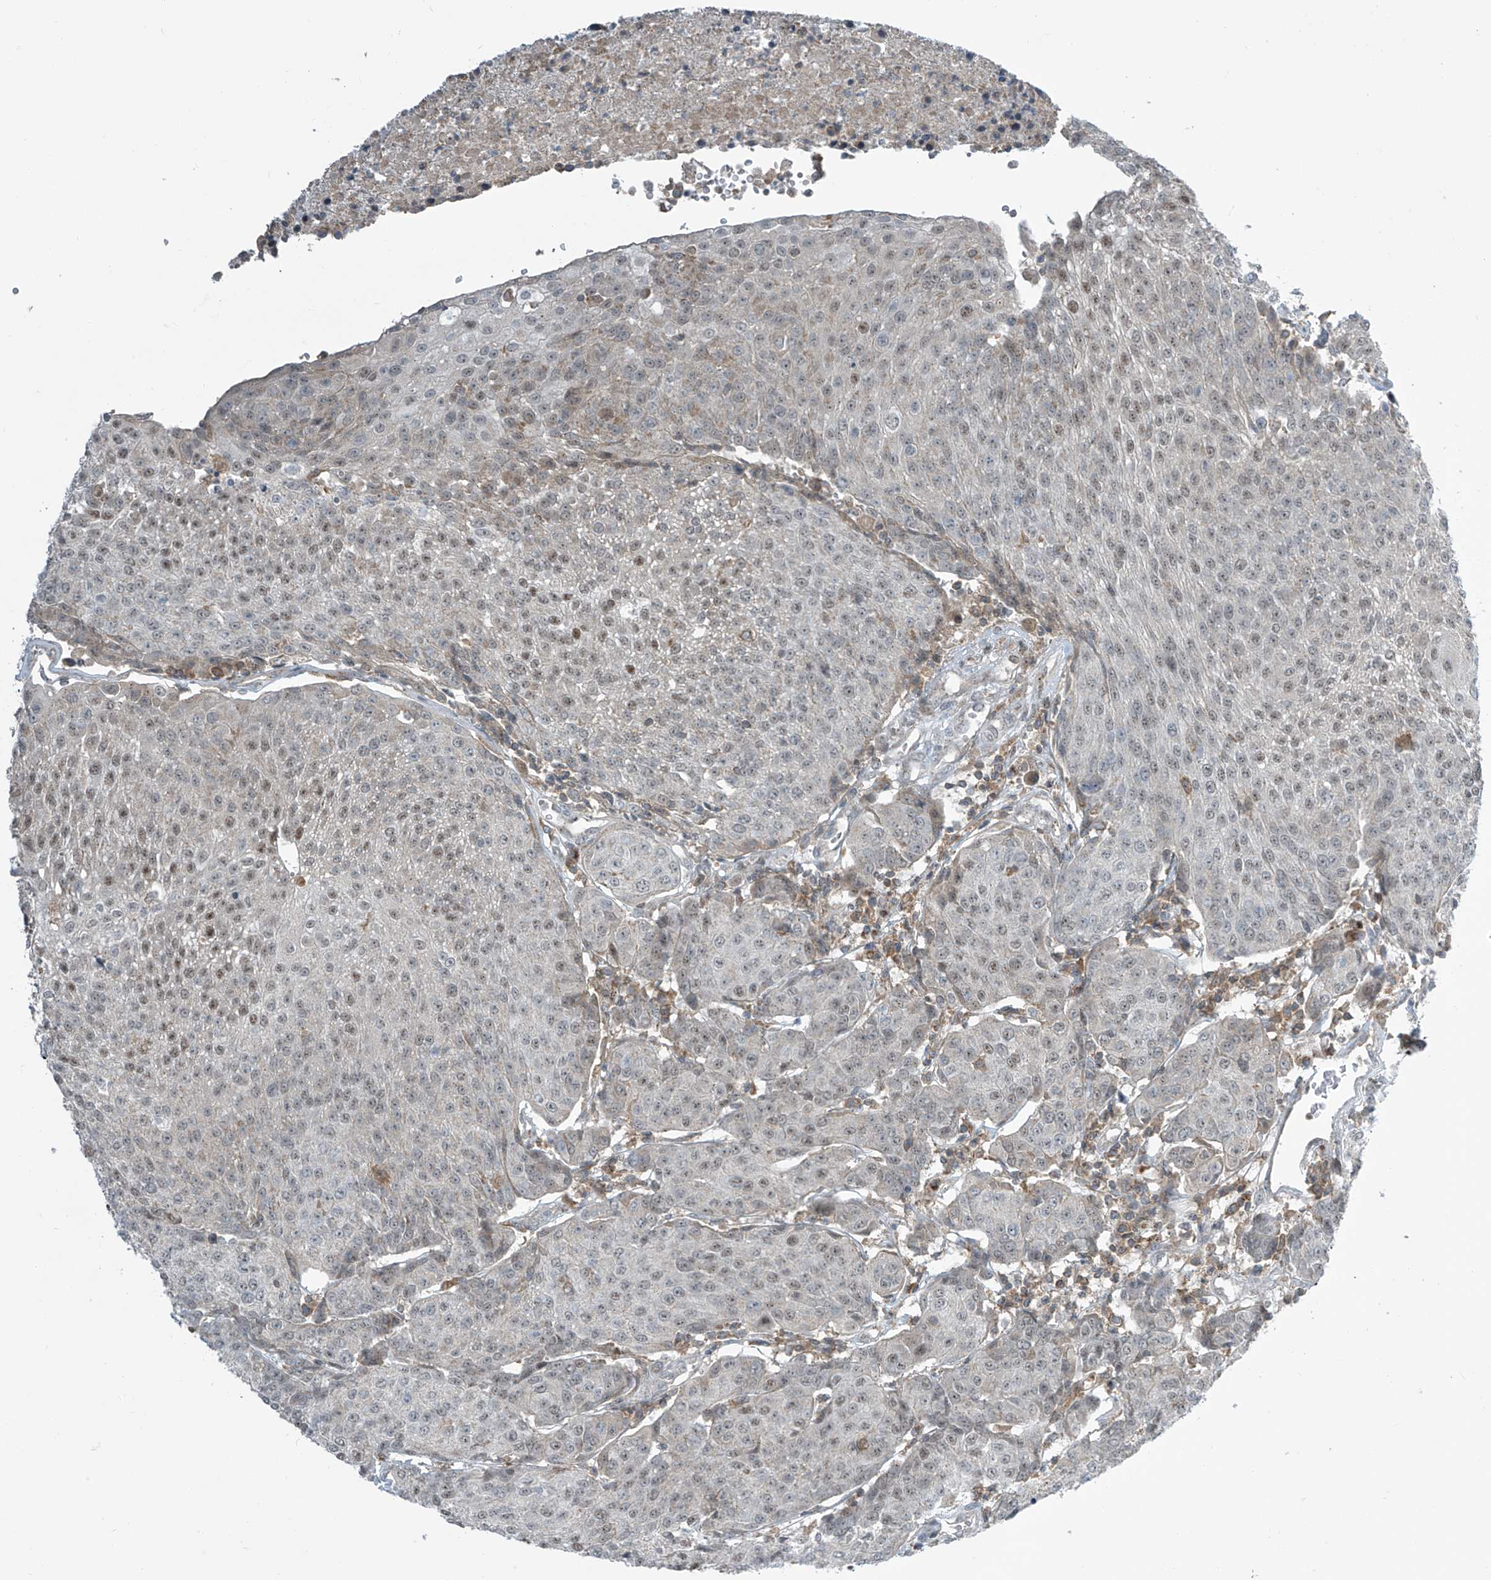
{"staining": {"intensity": "weak", "quantity": "<25%", "location": "nuclear"}, "tissue": "urothelial cancer", "cell_type": "Tumor cells", "image_type": "cancer", "snomed": [{"axis": "morphology", "description": "Urothelial carcinoma, High grade"}, {"axis": "topography", "description": "Urinary bladder"}], "caption": "IHC histopathology image of neoplastic tissue: human high-grade urothelial carcinoma stained with DAB shows no significant protein expression in tumor cells.", "gene": "PARVG", "patient": {"sex": "female", "age": 85}}